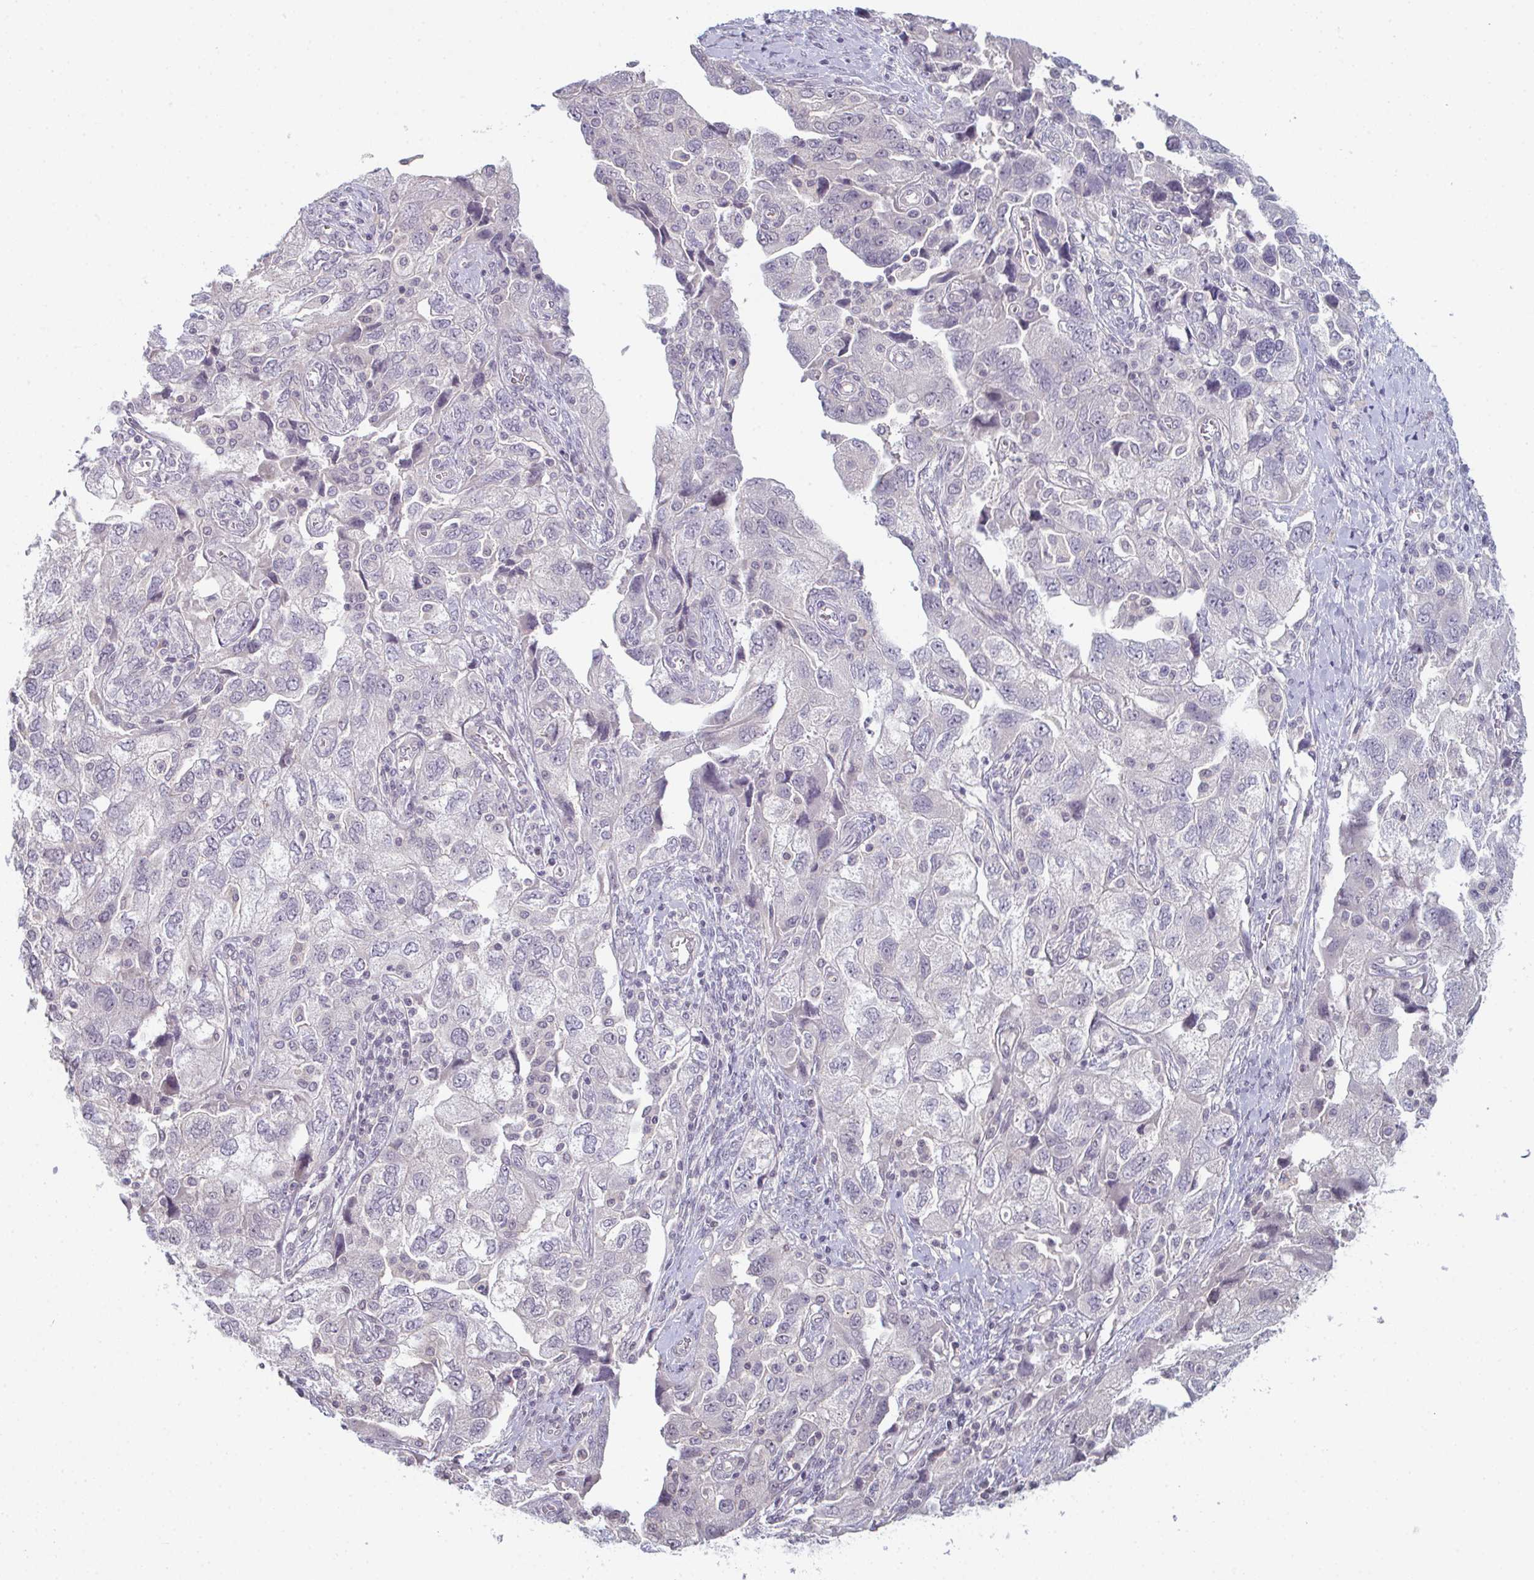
{"staining": {"intensity": "negative", "quantity": "none", "location": "none"}, "tissue": "ovarian cancer", "cell_type": "Tumor cells", "image_type": "cancer", "snomed": [{"axis": "morphology", "description": "Carcinoma, NOS"}, {"axis": "morphology", "description": "Cystadenocarcinoma, serous, NOS"}, {"axis": "topography", "description": "Ovary"}], "caption": "A histopathology image of serous cystadenocarcinoma (ovarian) stained for a protein exhibits no brown staining in tumor cells.", "gene": "ZNF214", "patient": {"sex": "female", "age": 69}}